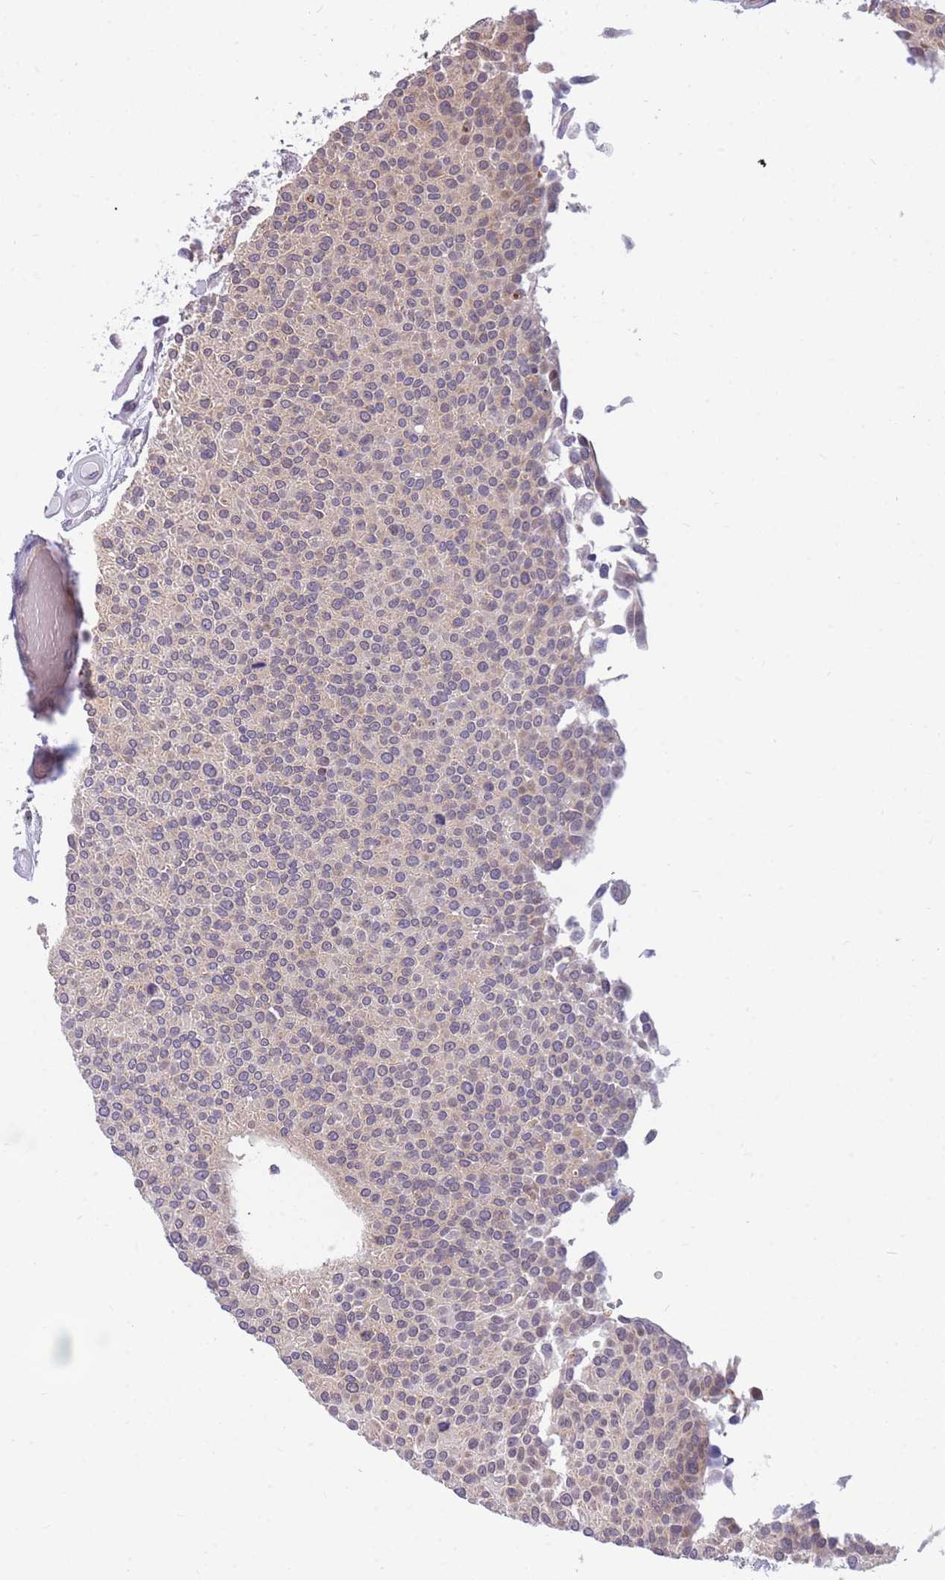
{"staining": {"intensity": "moderate", "quantity": "<25%", "location": "nuclear"}, "tissue": "urothelial cancer", "cell_type": "Tumor cells", "image_type": "cancer", "snomed": [{"axis": "morphology", "description": "Urothelial carcinoma, NOS"}, {"axis": "topography", "description": "Urinary bladder"}], "caption": "The micrograph shows a brown stain indicating the presence of a protein in the nuclear of tumor cells in transitional cell carcinoma. (brown staining indicates protein expression, while blue staining denotes nuclei).", "gene": "CRACD", "patient": {"sex": "male", "age": 55}}